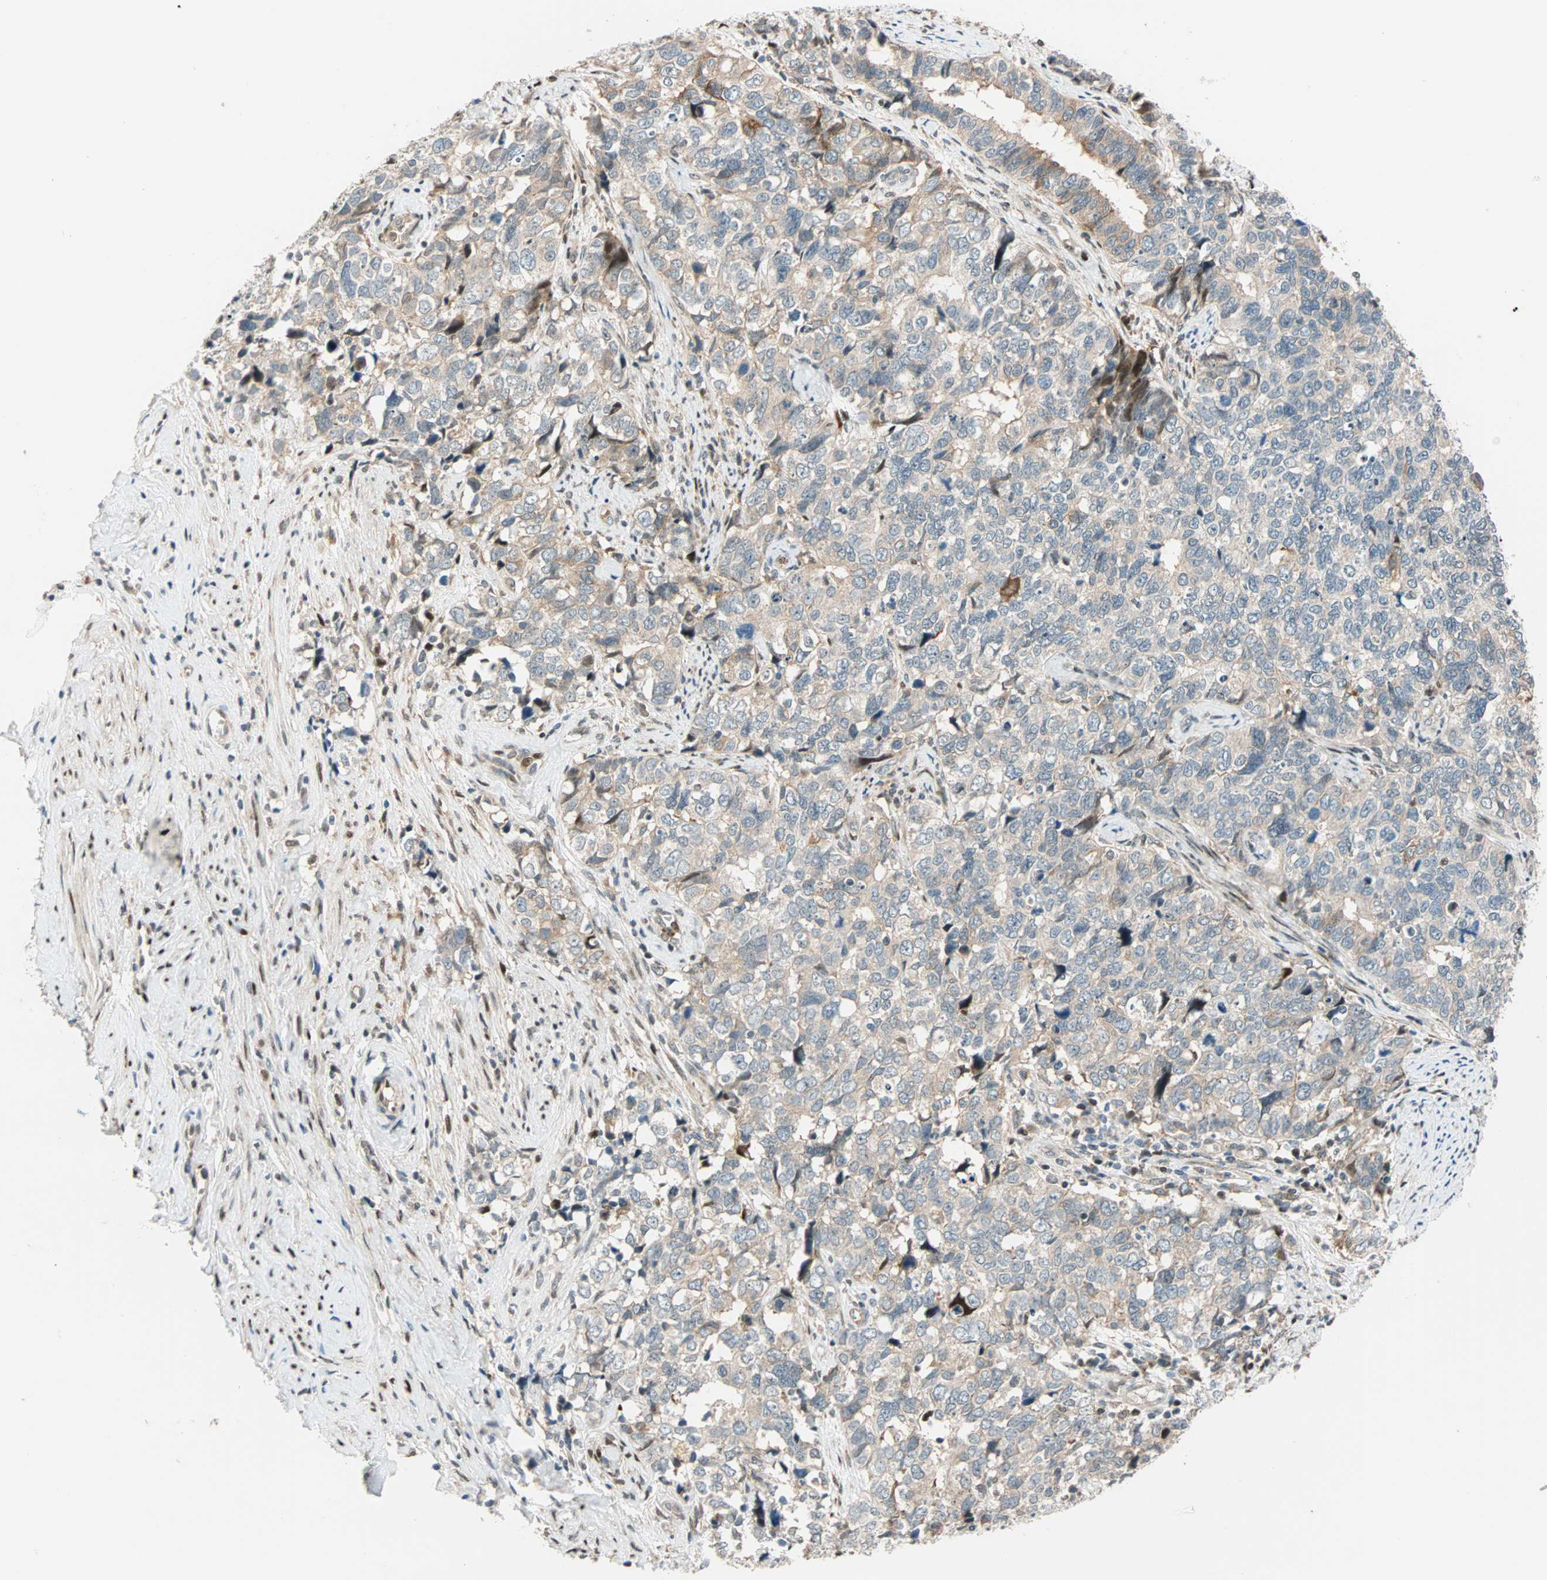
{"staining": {"intensity": "weak", "quantity": ">75%", "location": "cytoplasmic/membranous"}, "tissue": "cervical cancer", "cell_type": "Tumor cells", "image_type": "cancer", "snomed": [{"axis": "morphology", "description": "Squamous cell carcinoma, NOS"}, {"axis": "topography", "description": "Cervix"}], "caption": "This is a histology image of immunohistochemistry (IHC) staining of cervical squamous cell carcinoma, which shows weak expression in the cytoplasmic/membranous of tumor cells.", "gene": "HECW1", "patient": {"sex": "female", "age": 63}}